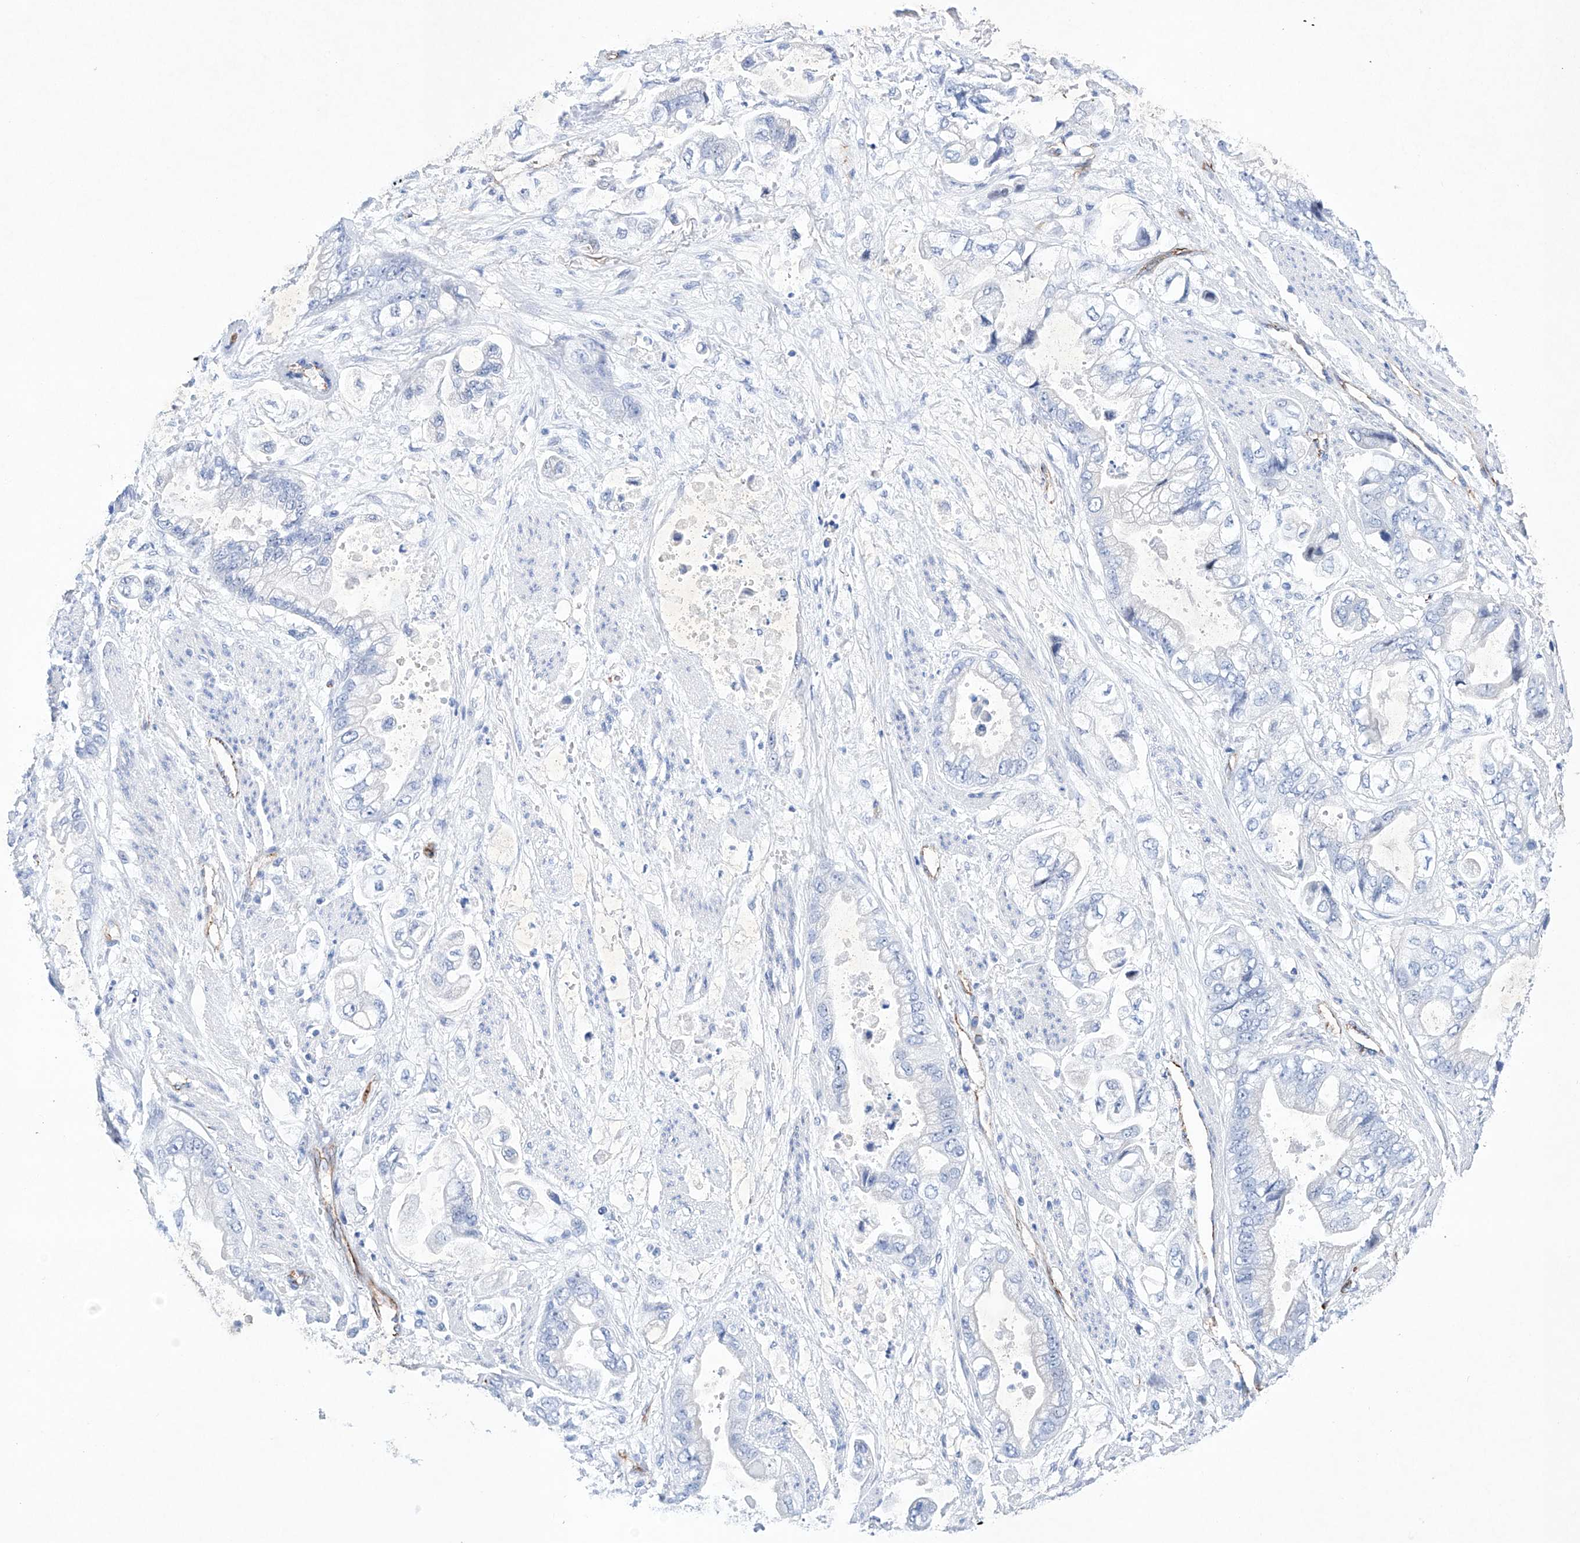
{"staining": {"intensity": "negative", "quantity": "none", "location": "none"}, "tissue": "stomach cancer", "cell_type": "Tumor cells", "image_type": "cancer", "snomed": [{"axis": "morphology", "description": "Adenocarcinoma, NOS"}, {"axis": "topography", "description": "Stomach"}], "caption": "Micrograph shows no significant protein staining in tumor cells of adenocarcinoma (stomach). (DAB IHC visualized using brightfield microscopy, high magnification).", "gene": "ETV7", "patient": {"sex": "male", "age": 62}}